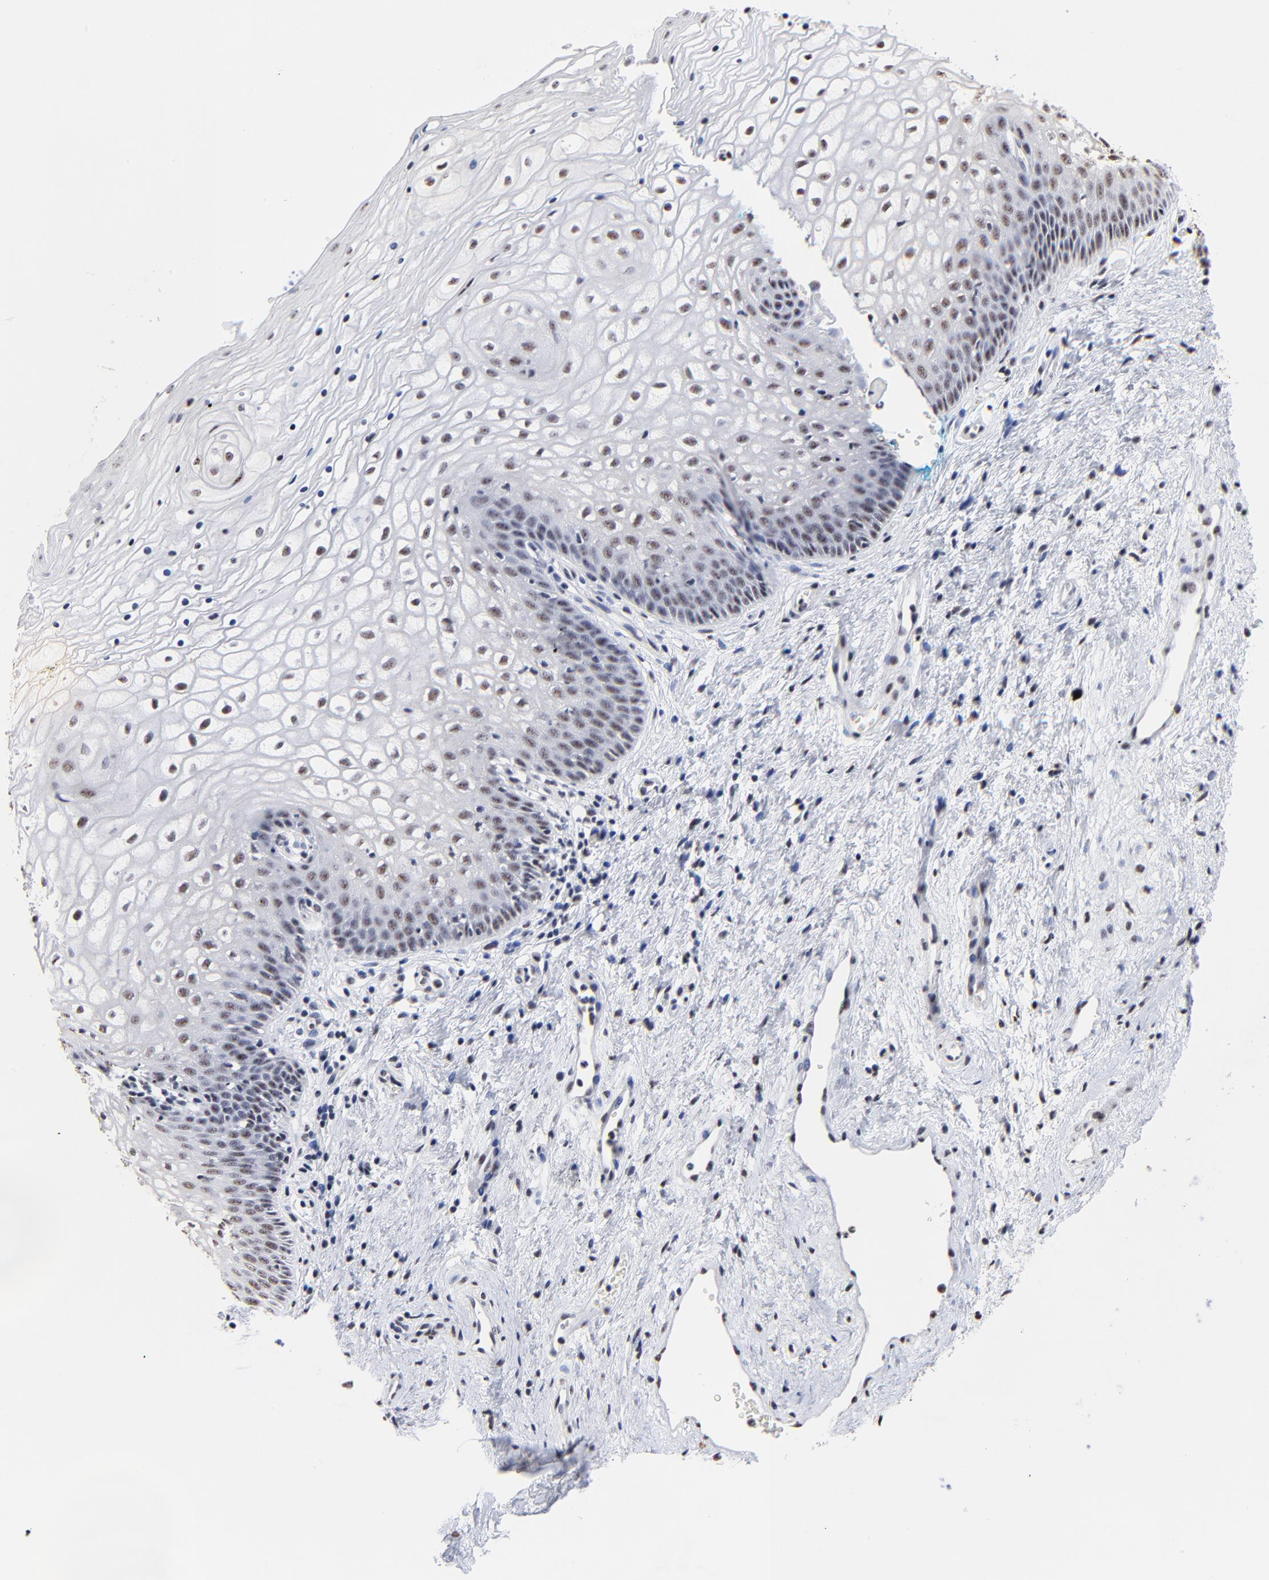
{"staining": {"intensity": "moderate", "quantity": ">75%", "location": "nuclear"}, "tissue": "vagina", "cell_type": "Squamous epithelial cells", "image_type": "normal", "snomed": [{"axis": "morphology", "description": "Normal tissue, NOS"}, {"axis": "topography", "description": "Vagina"}], "caption": "Immunohistochemical staining of unremarkable human vagina exhibits >75% levels of moderate nuclear protein expression in about >75% of squamous epithelial cells.", "gene": "MBD4", "patient": {"sex": "female", "age": 34}}